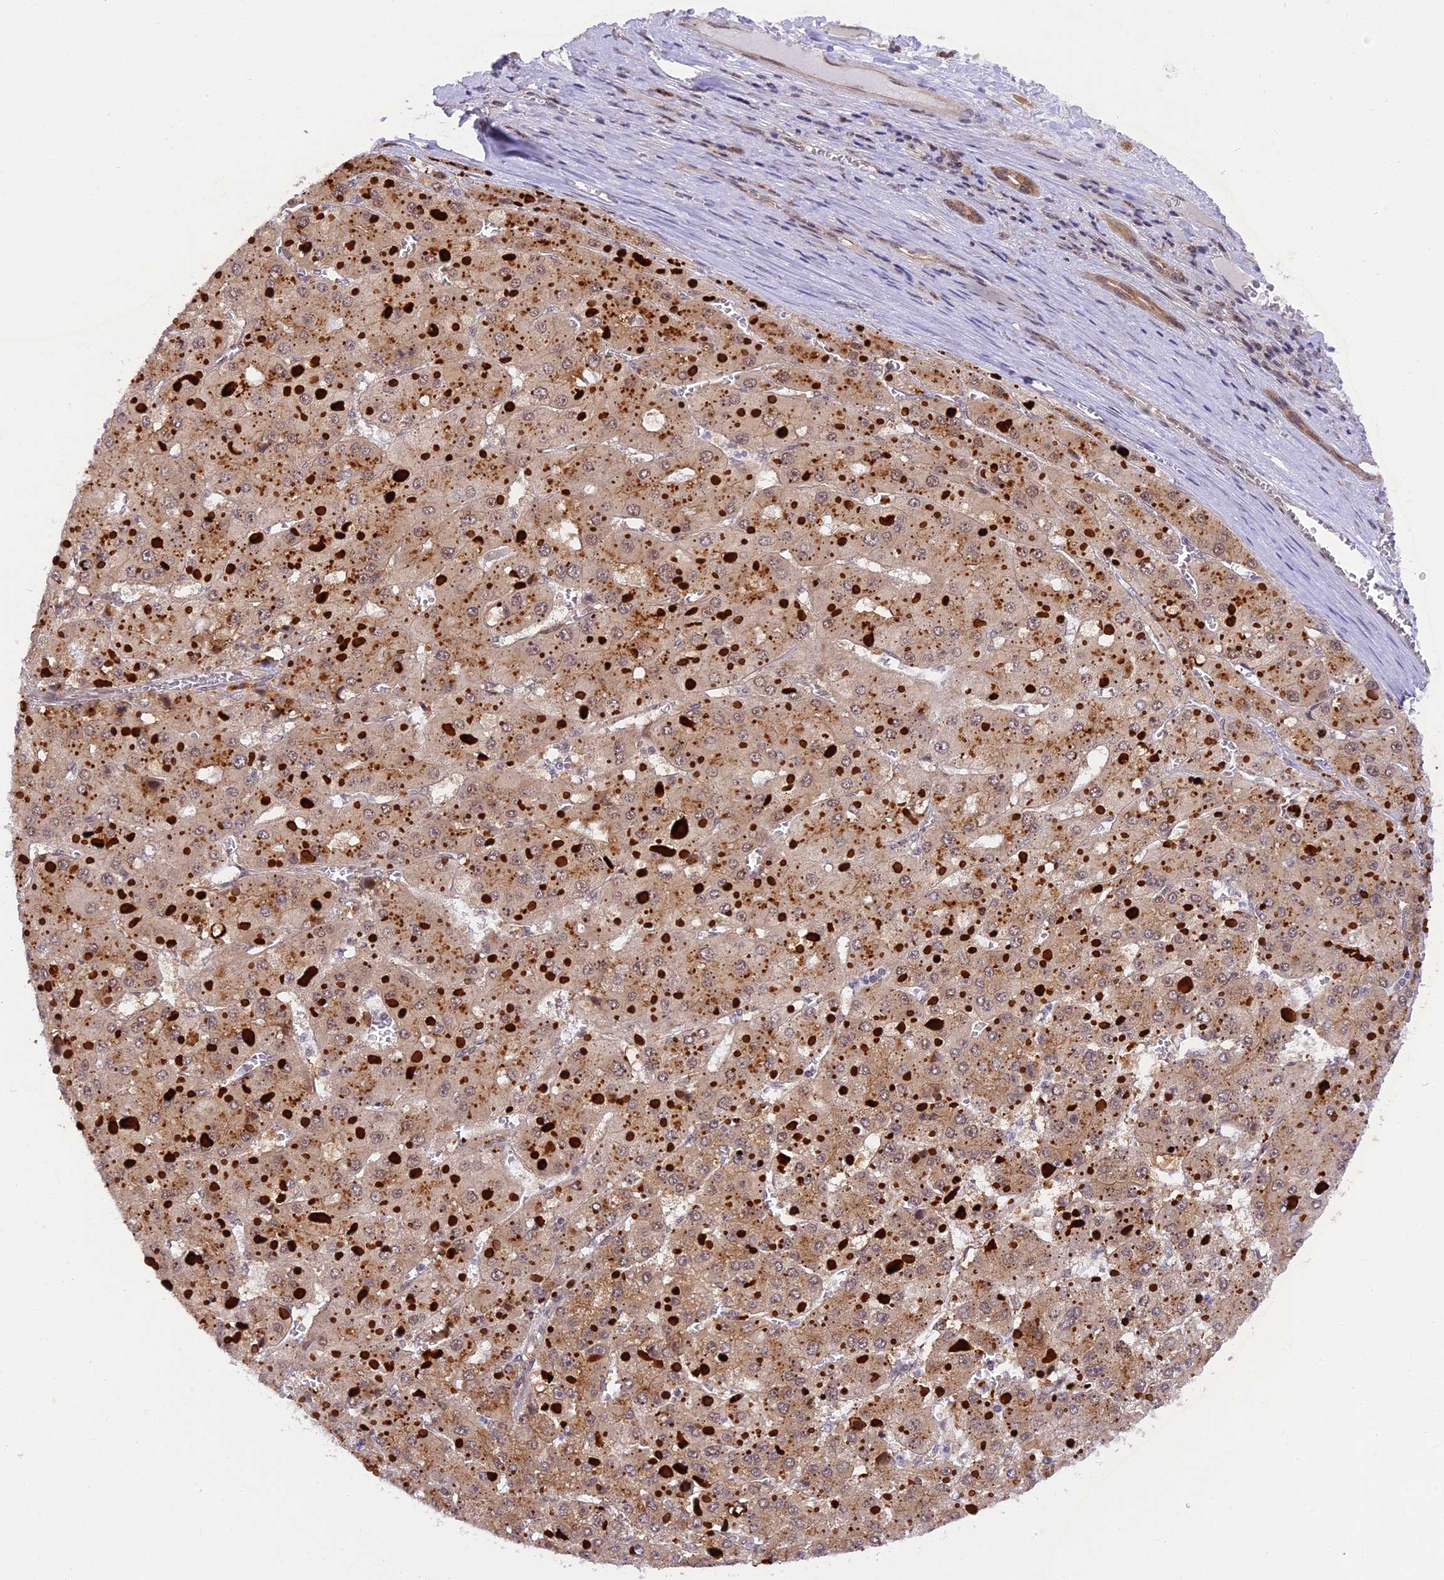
{"staining": {"intensity": "moderate", "quantity": ">75%", "location": "cytoplasmic/membranous,nuclear"}, "tissue": "liver cancer", "cell_type": "Tumor cells", "image_type": "cancer", "snomed": [{"axis": "morphology", "description": "Carcinoma, Hepatocellular, NOS"}, {"axis": "topography", "description": "Liver"}], "caption": "Tumor cells exhibit medium levels of moderate cytoplasmic/membranous and nuclear positivity in approximately >75% of cells in human liver cancer (hepatocellular carcinoma).", "gene": "SAMD4A", "patient": {"sex": "female", "age": 73}}